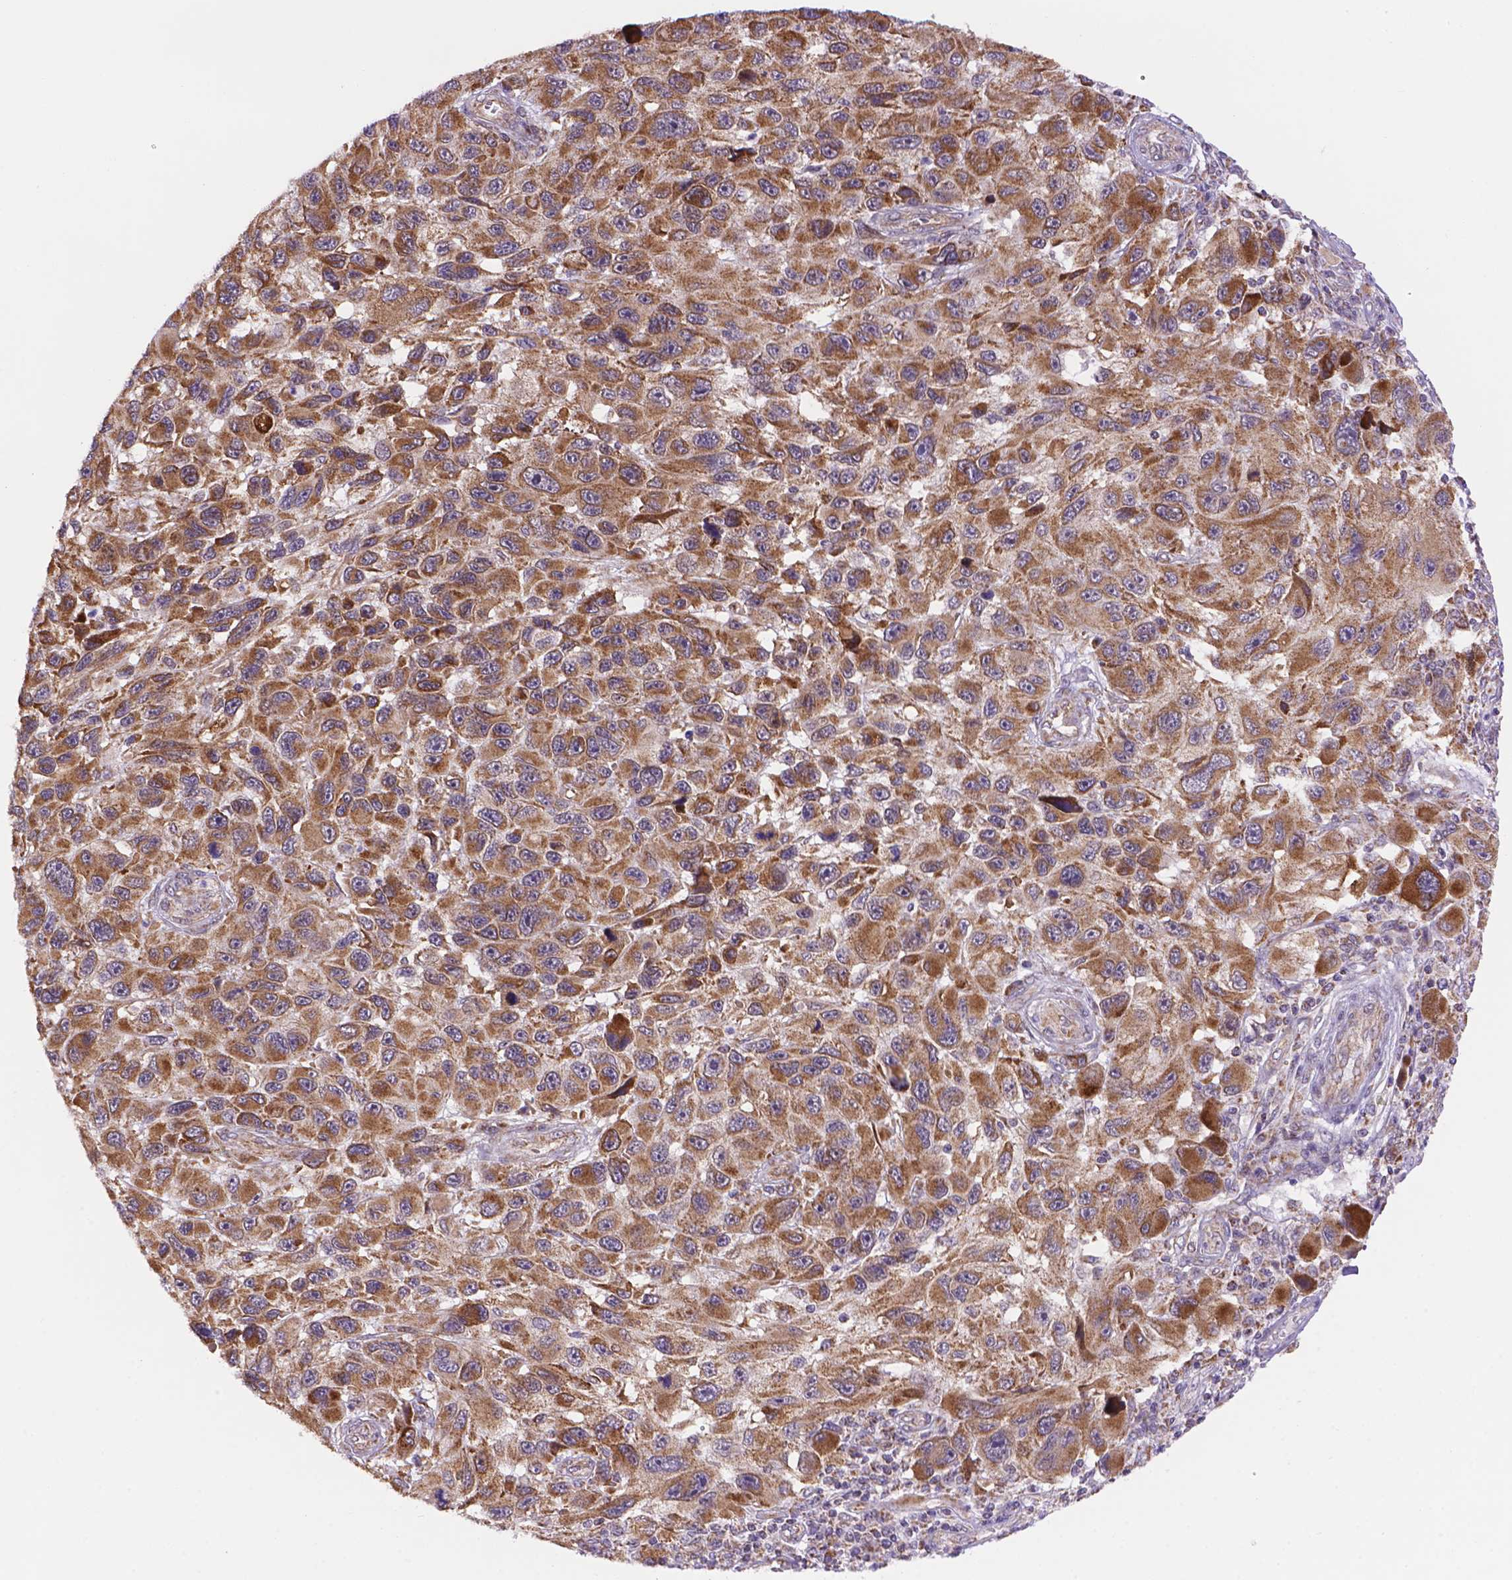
{"staining": {"intensity": "moderate", "quantity": ">75%", "location": "cytoplasmic/membranous"}, "tissue": "melanoma", "cell_type": "Tumor cells", "image_type": "cancer", "snomed": [{"axis": "morphology", "description": "Malignant melanoma, NOS"}, {"axis": "topography", "description": "Skin"}], "caption": "Immunohistochemical staining of malignant melanoma demonstrates medium levels of moderate cytoplasmic/membranous protein staining in approximately >75% of tumor cells. (IHC, brightfield microscopy, high magnification).", "gene": "CYYR1", "patient": {"sex": "male", "age": 53}}